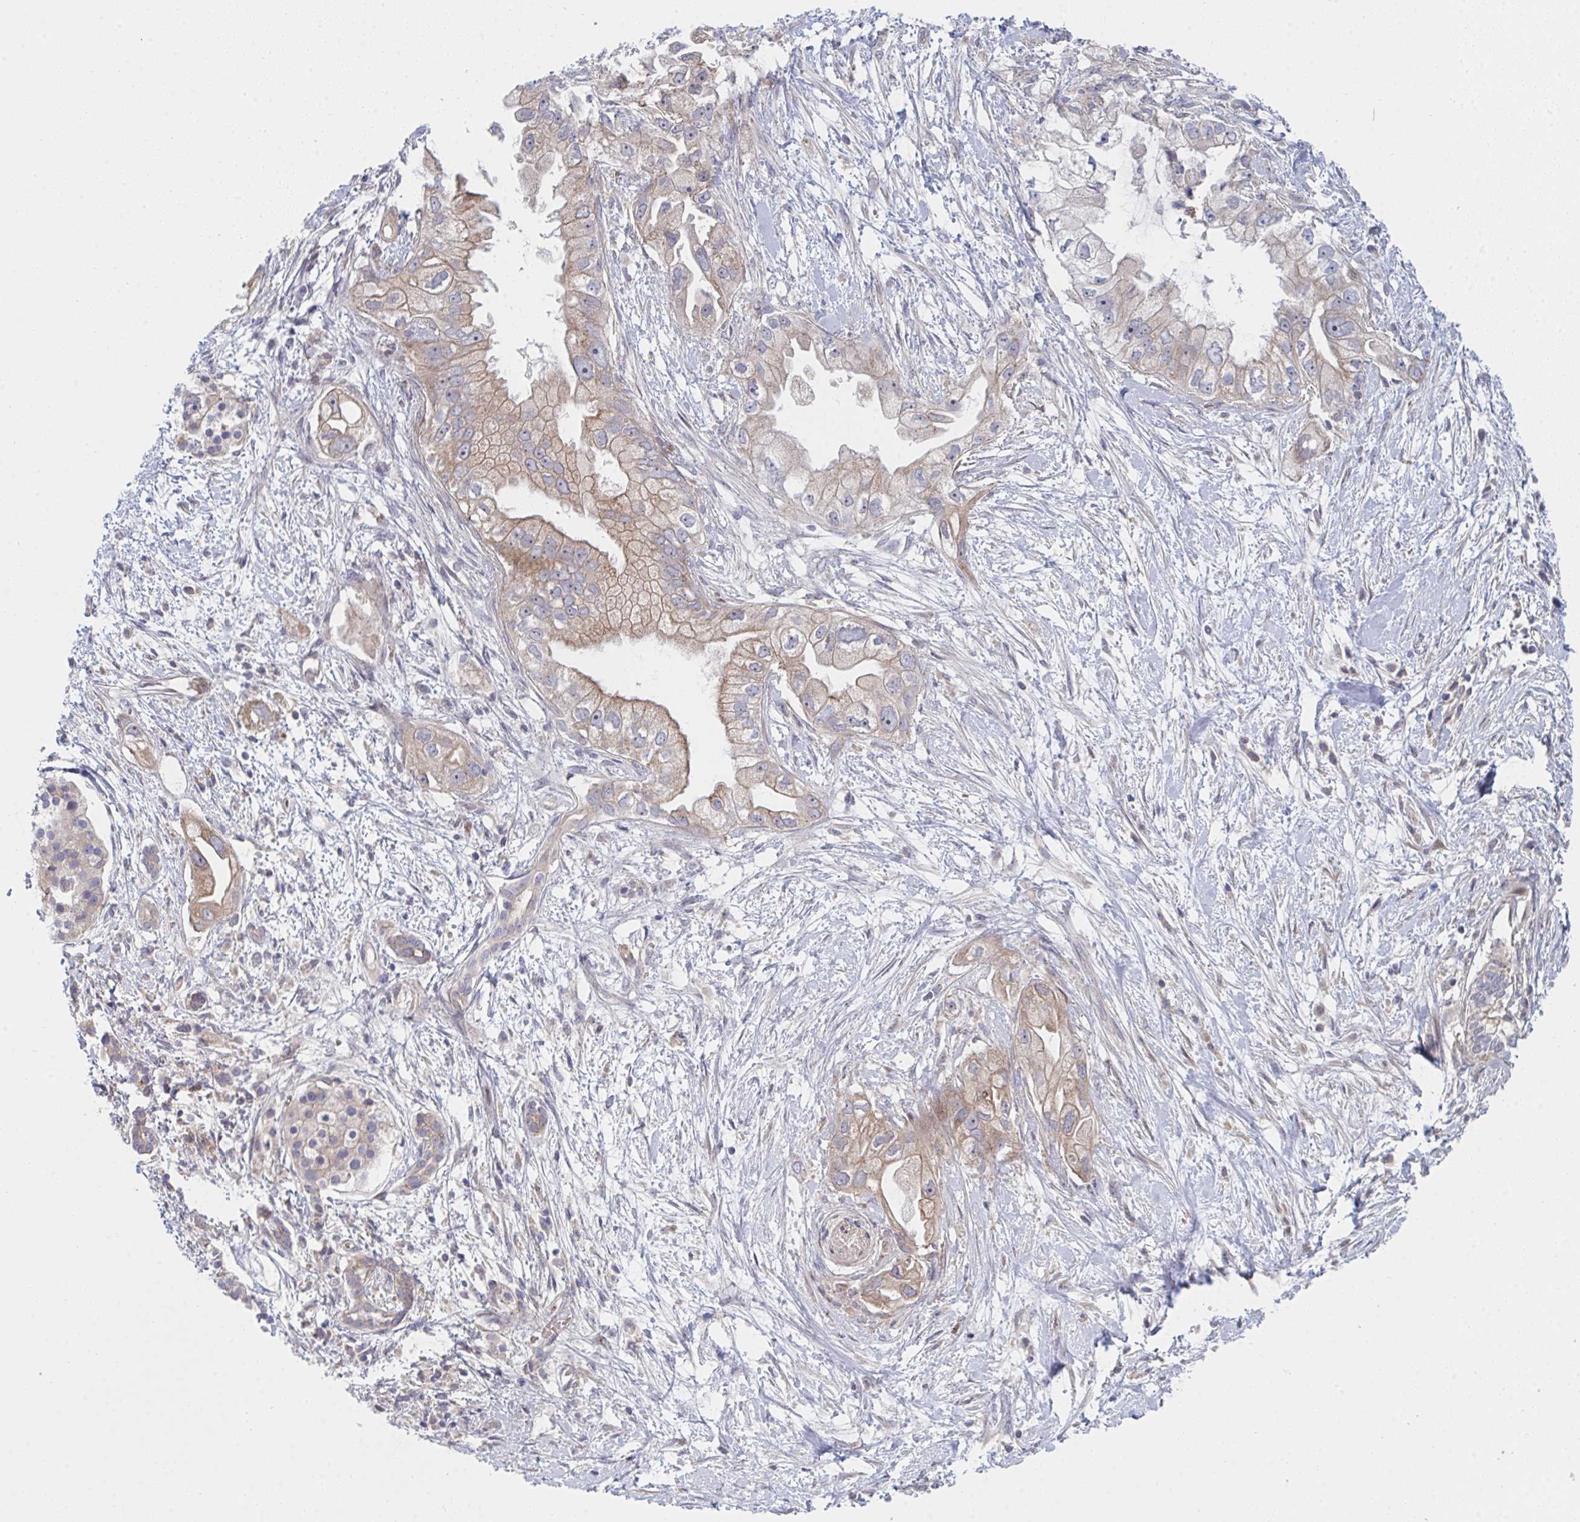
{"staining": {"intensity": "weak", "quantity": "25%-75%", "location": "cytoplasmic/membranous"}, "tissue": "pancreatic cancer", "cell_type": "Tumor cells", "image_type": "cancer", "snomed": [{"axis": "morphology", "description": "Adenocarcinoma, NOS"}, {"axis": "topography", "description": "Pancreas"}], "caption": "A low amount of weak cytoplasmic/membranous expression is appreciated in about 25%-75% of tumor cells in pancreatic cancer tissue.", "gene": "TNFSF4", "patient": {"sex": "male", "age": 70}}